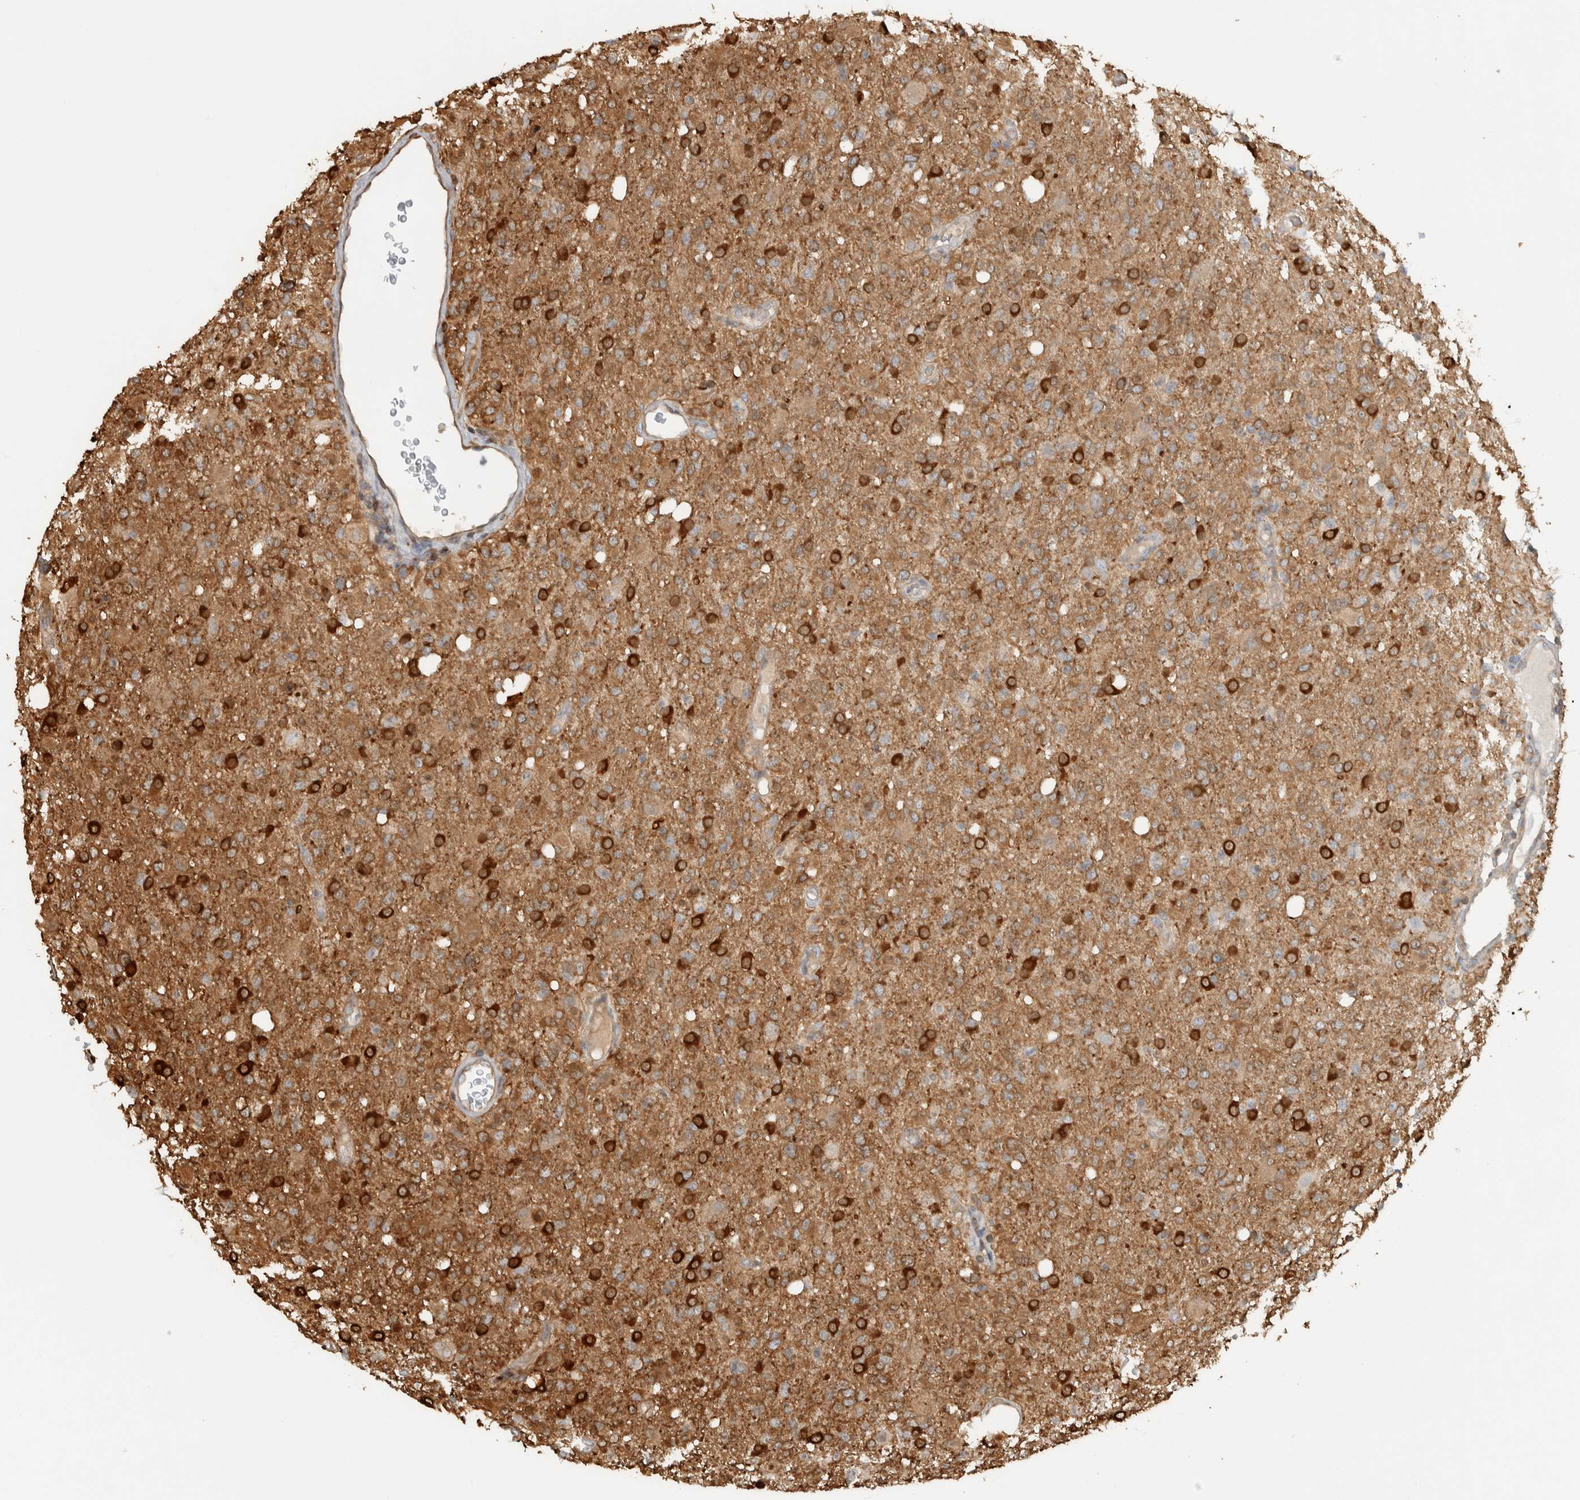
{"staining": {"intensity": "strong", "quantity": ">75%", "location": "cytoplasmic/membranous"}, "tissue": "glioma", "cell_type": "Tumor cells", "image_type": "cancer", "snomed": [{"axis": "morphology", "description": "Glioma, malignant, High grade"}, {"axis": "topography", "description": "Brain"}], "caption": "There is high levels of strong cytoplasmic/membranous expression in tumor cells of glioma, as demonstrated by immunohistochemical staining (brown color).", "gene": "CNTROB", "patient": {"sex": "female", "age": 57}}